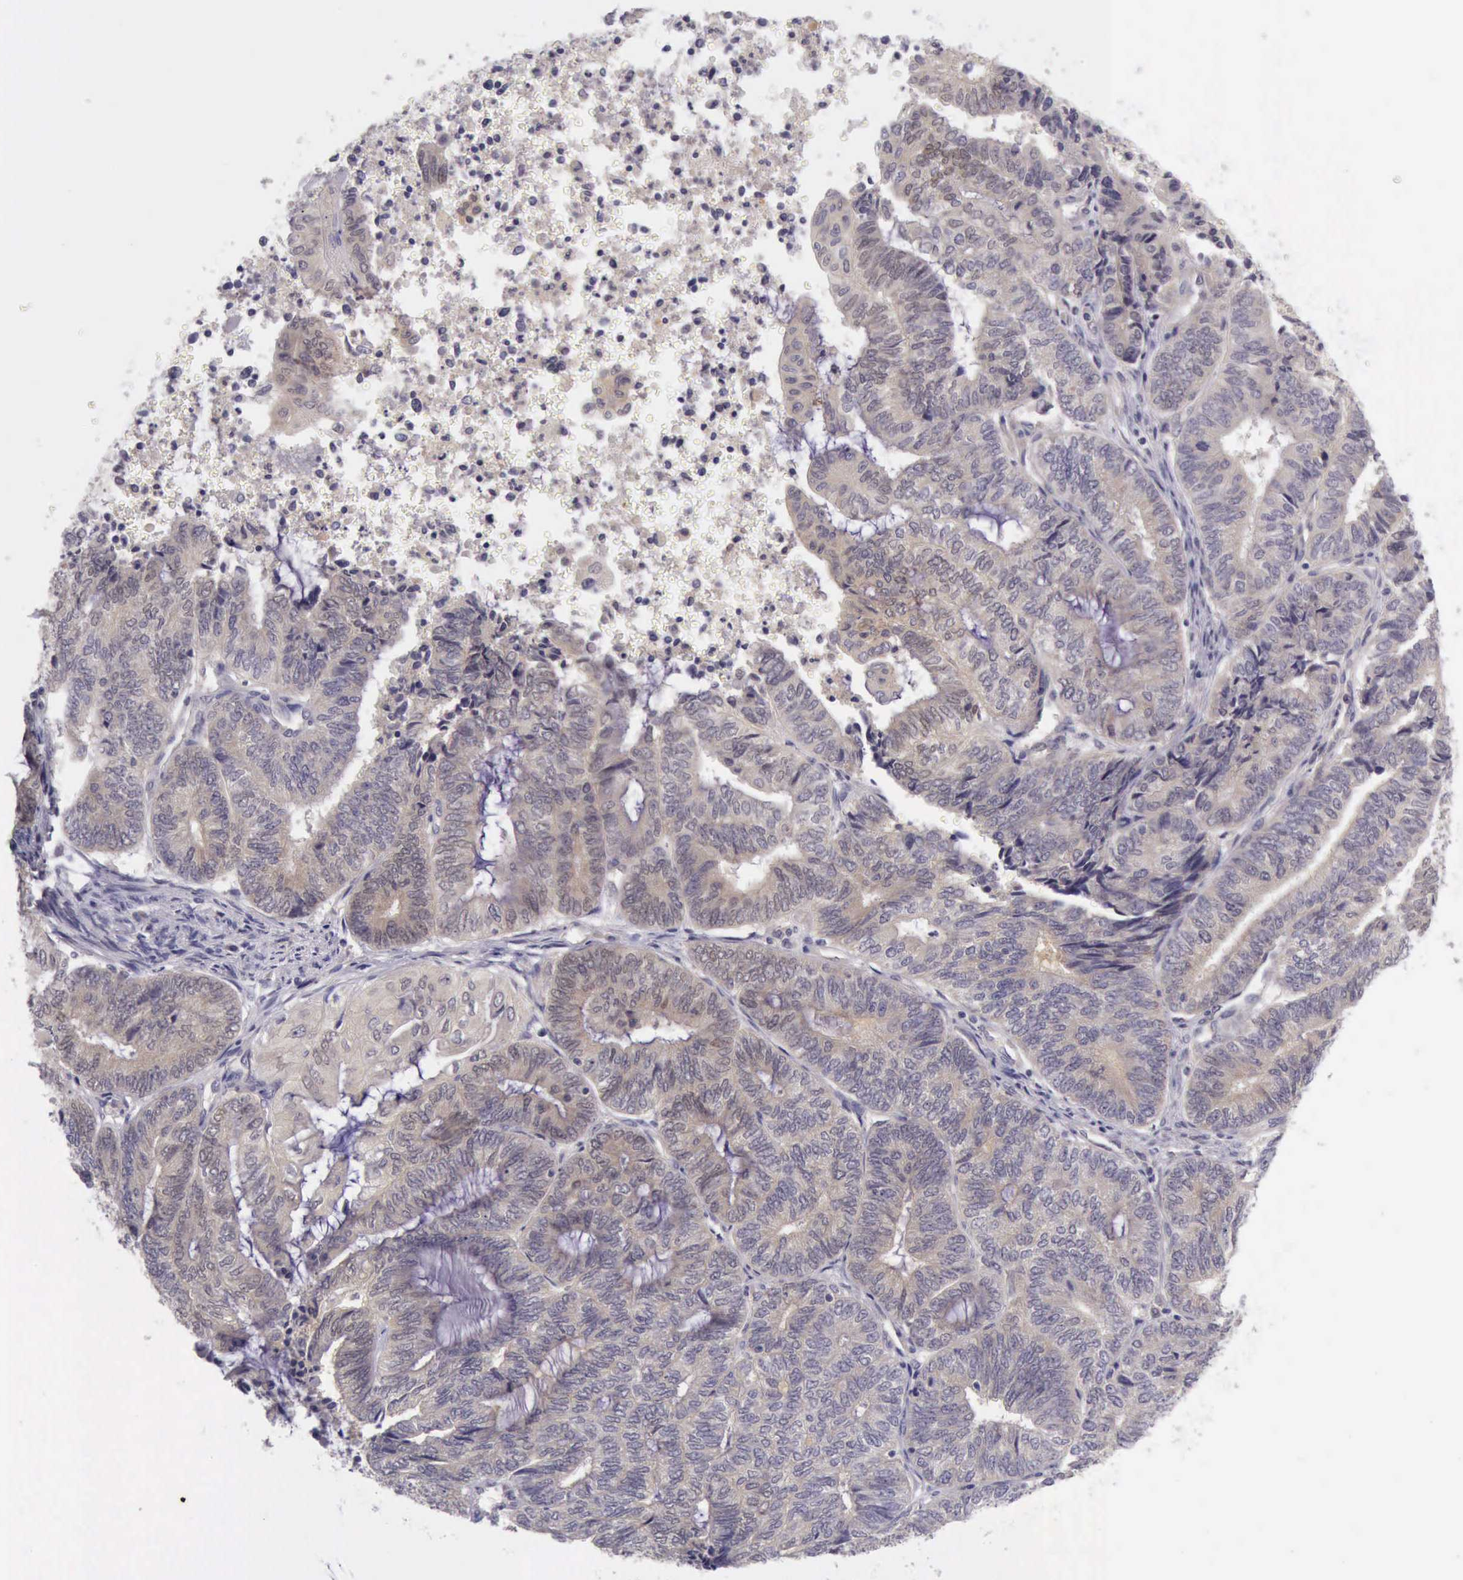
{"staining": {"intensity": "weak", "quantity": ">75%", "location": "cytoplasmic/membranous"}, "tissue": "endometrial cancer", "cell_type": "Tumor cells", "image_type": "cancer", "snomed": [{"axis": "morphology", "description": "Adenocarcinoma, NOS"}, {"axis": "topography", "description": "Uterus"}, {"axis": "topography", "description": "Endometrium"}], "caption": "Weak cytoplasmic/membranous protein positivity is seen in about >75% of tumor cells in endometrial cancer.", "gene": "ARNT2", "patient": {"sex": "female", "age": 70}}